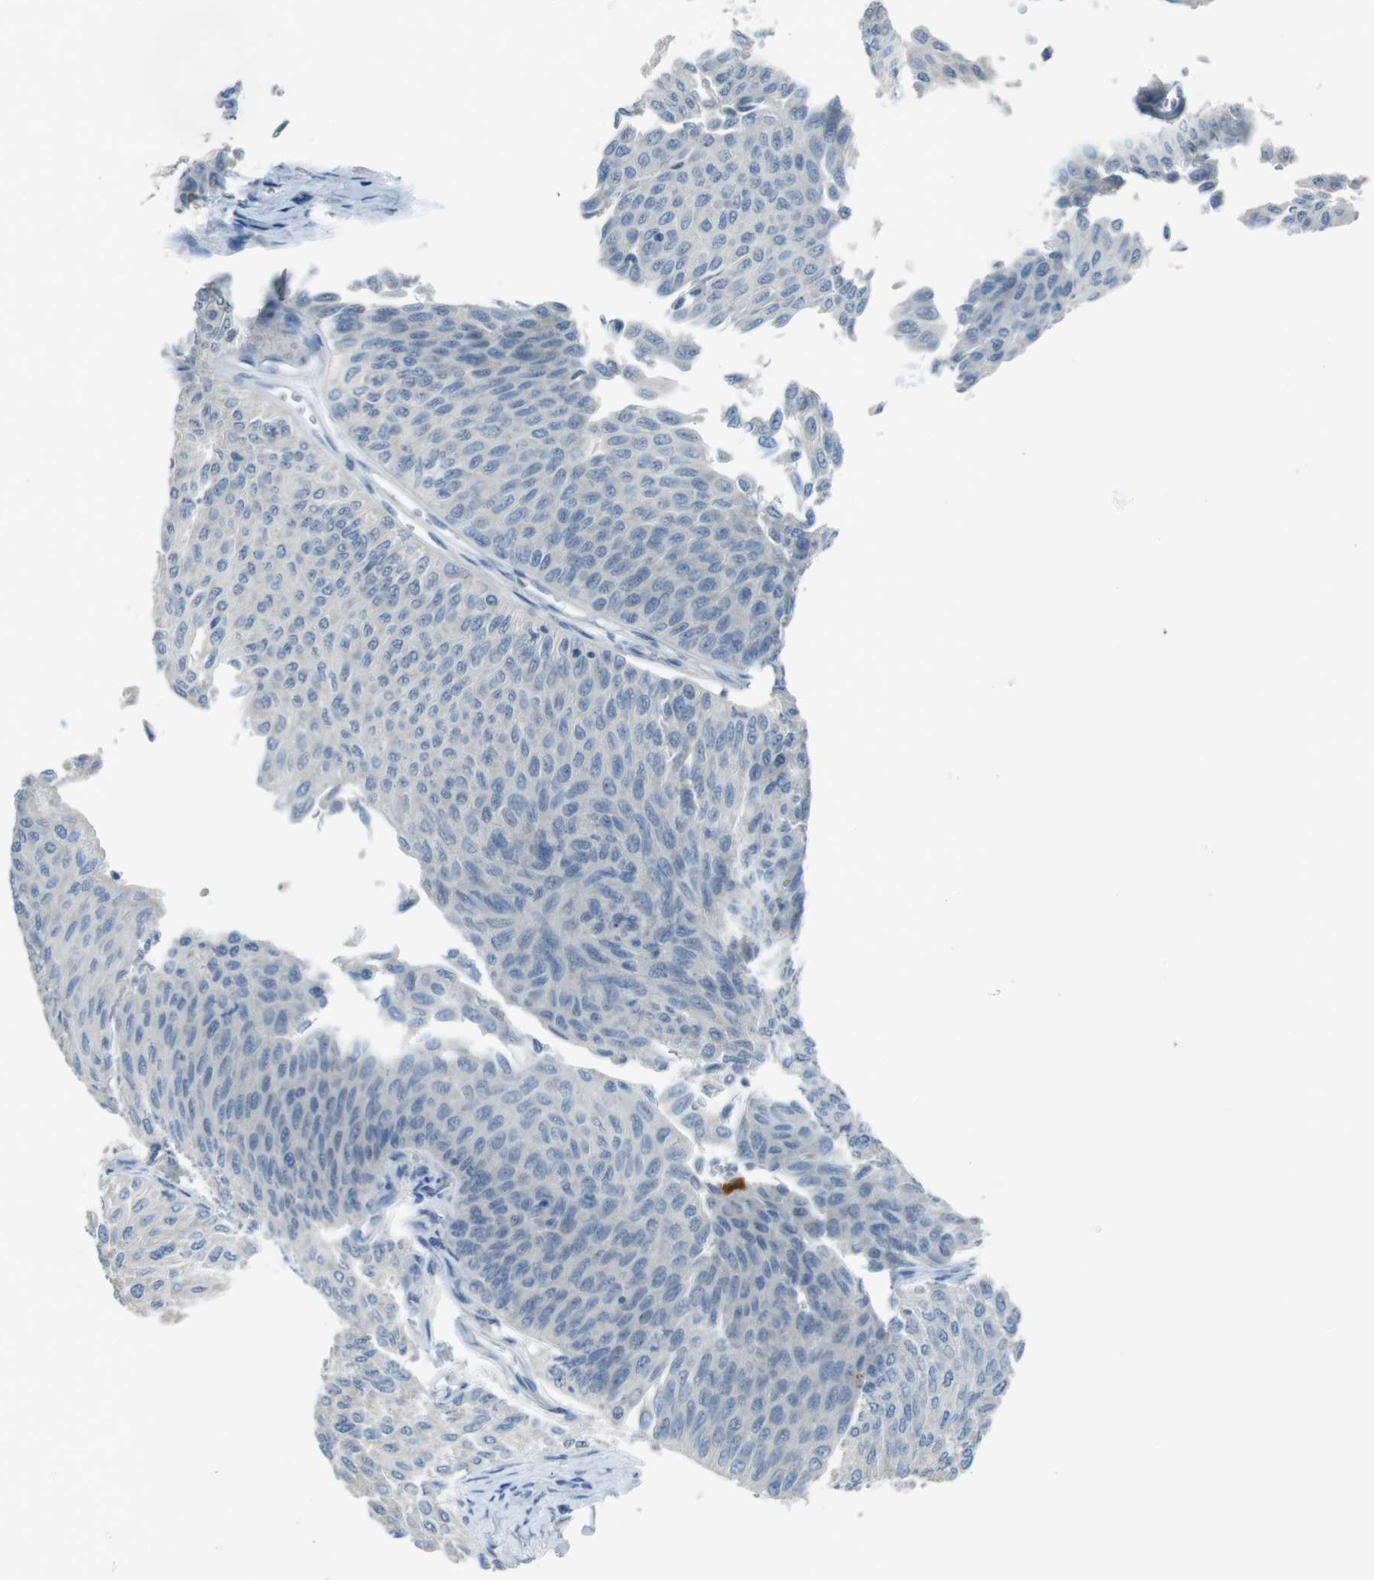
{"staining": {"intensity": "negative", "quantity": "none", "location": "none"}, "tissue": "urothelial cancer", "cell_type": "Tumor cells", "image_type": "cancer", "snomed": [{"axis": "morphology", "description": "Urothelial carcinoma, Low grade"}, {"axis": "topography", "description": "Urinary bladder"}], "caption": "Tumor cells show no significant staining in urothelial cancer. (Stains: DAB (3,3'-diaminobenzidine) immunohistochemistry (IHC) with hematoxylin counter stain, Microscopy: brightfield microscopy at high magnification).", "gene": "ENTPD7", "patient": {"sex": "male", "age": 78}}